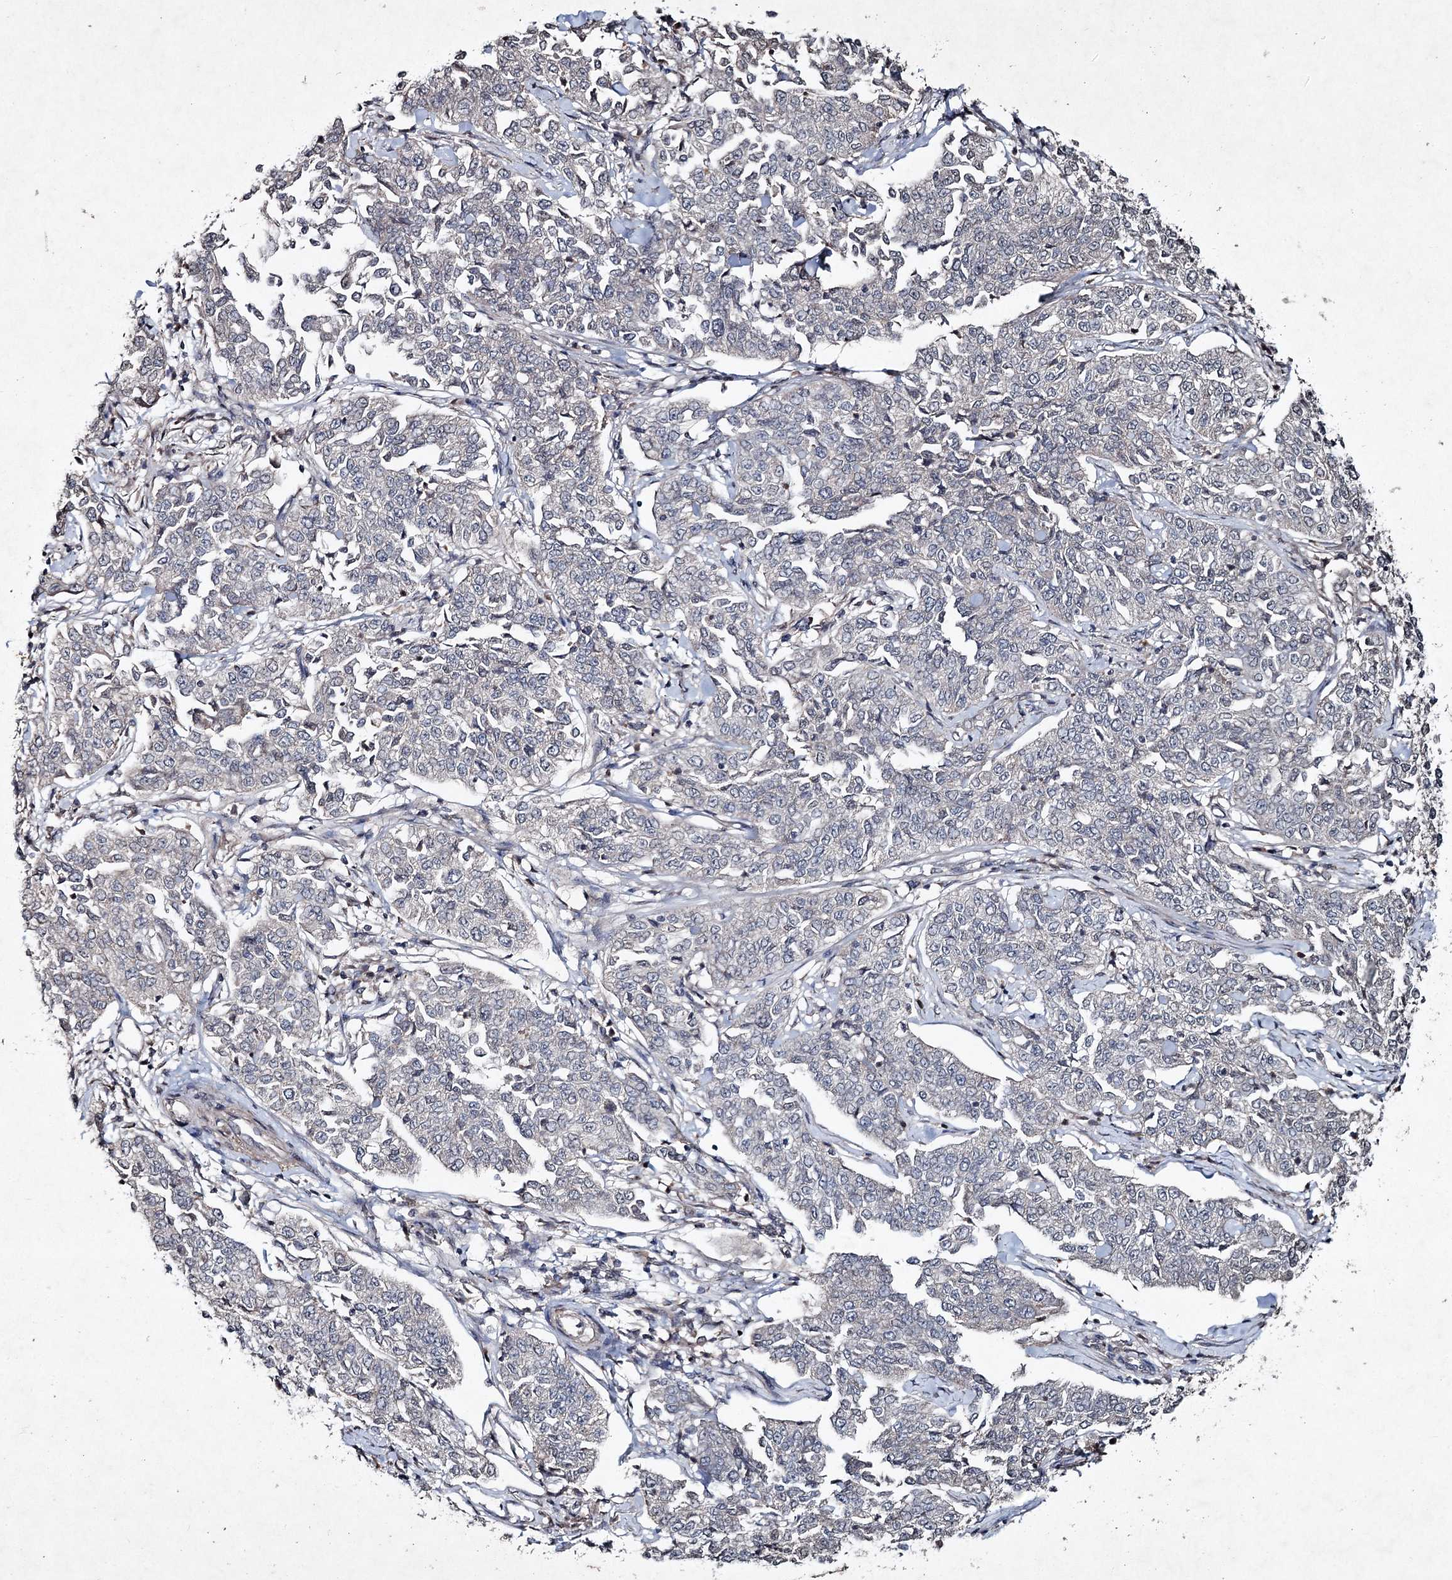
{"staining": {"intensity": "negative", "quantity": "none", "location": "none"}, "tissue": "cervical cancer", "cell_type": "Tumor cells", "image_type": "cancer", "snomed": [{"axis": "morphology", "description": "Squamous cell carcinoma, NOS"}, {"axis": "topography", "description": "Cervix"}], "caption": "This is an immunohistochemistry (IHC) image of cervical squamous cell carcinoma. There is no expression in tumor cells.", "gene": "PGLYRP2", "patient": {"sex": "female", "age": 35}}